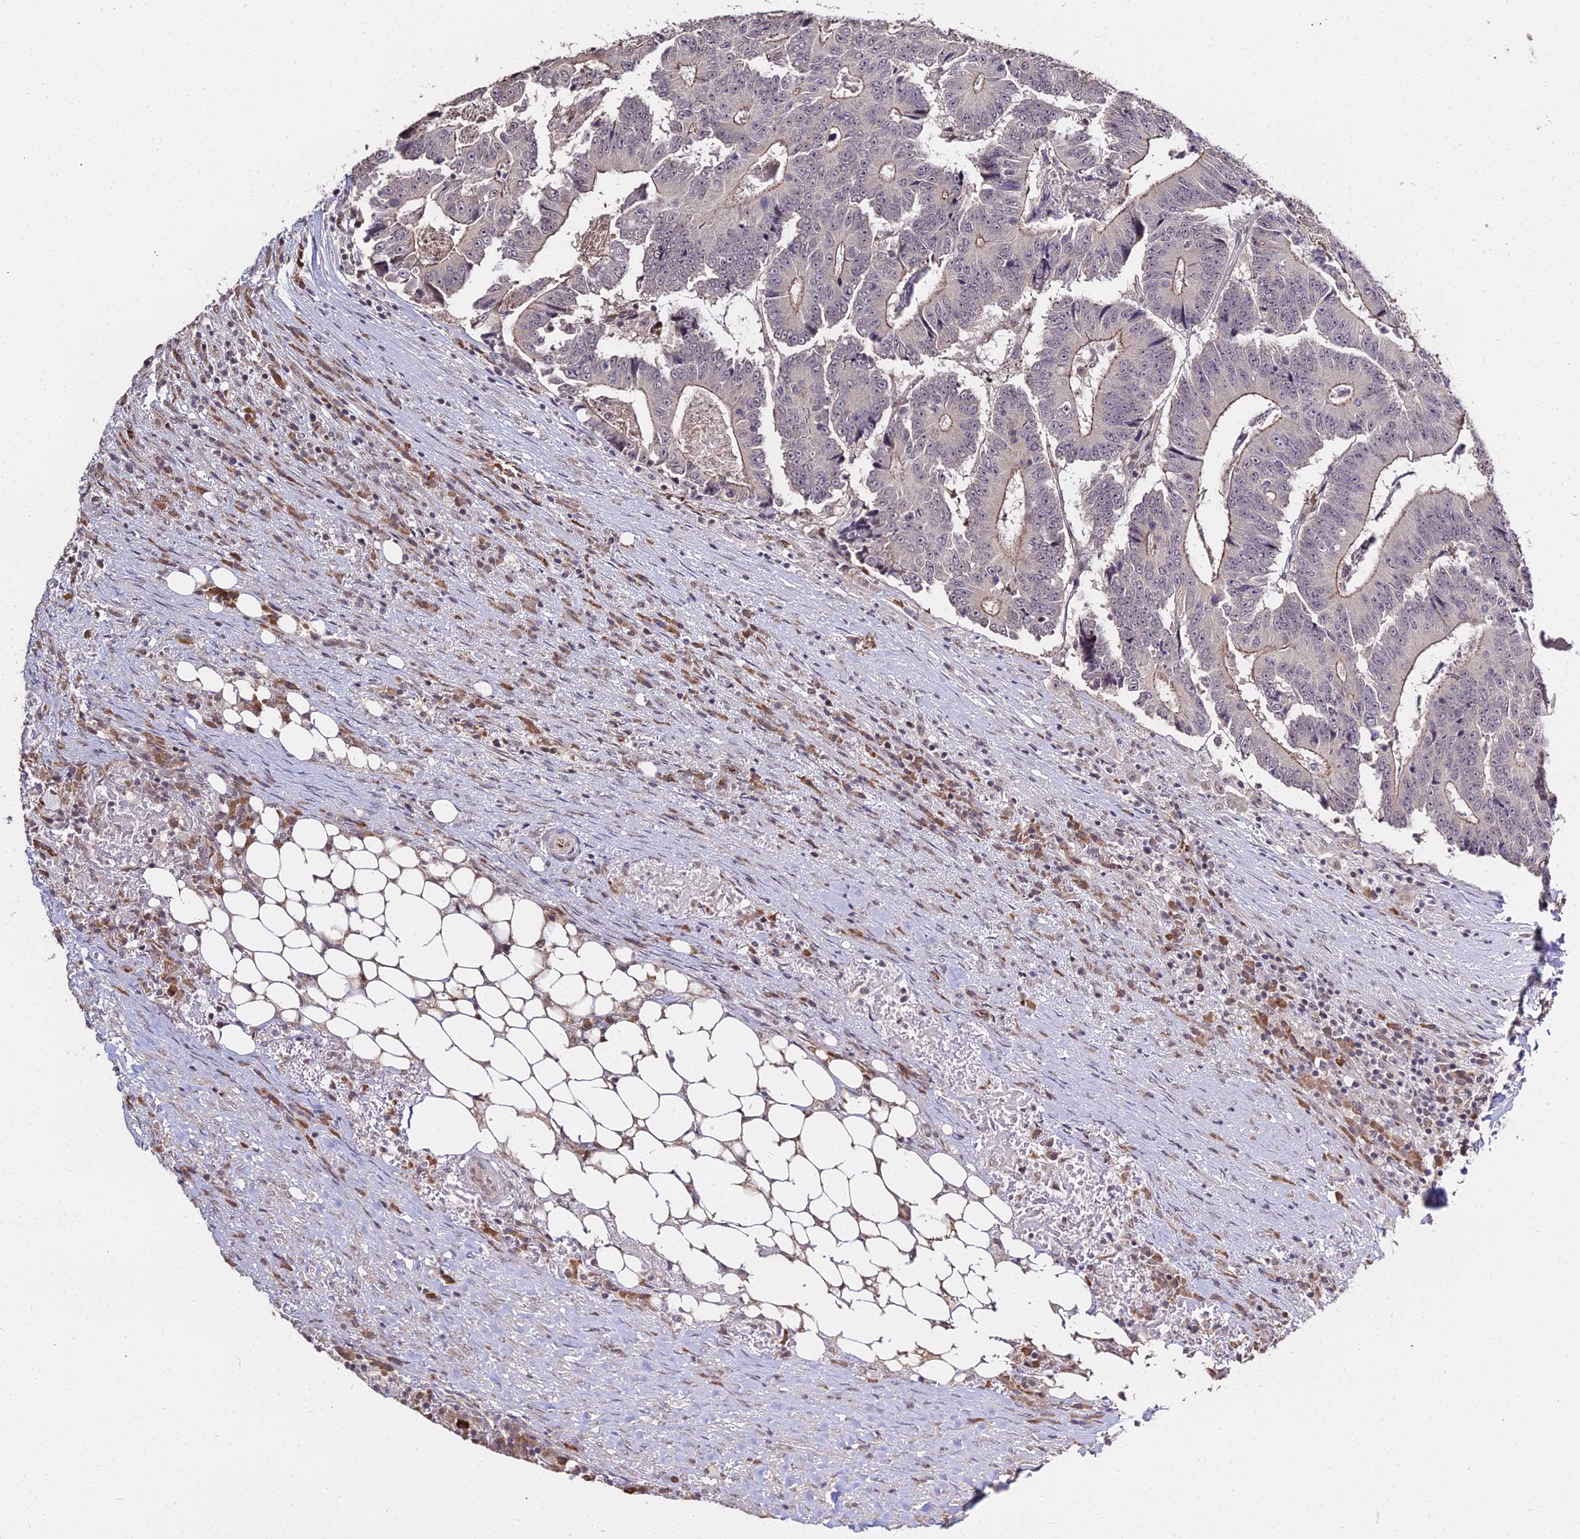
{"staining": {"intensity": "moderate", "quantity": "25%-75%", "location": "cytoplasmic/membranous"}, "tissue": "colorectal cancer", "cell_type": "Tumor cells", "image_type": "cancer", "snomed": [{"axis": "morphology", "description": "Adenocarcinoma, NOS"}, {"axis": "topography", "description": "Colon"}], "caption": "Immunohistochemistry (IHC) staining of adenocarcinoma (colorectal), which shows medium levels of moderate cytoplasmic/membranous staining in approximately 25%-75% of tumor cells indicating moderate cytoplasmic/membranous protein expression. The staining was performed using DAB (3,3'-diaminobenzidine) (brown) for protein detection and nuclei were counterstained in hematoxylin (blue).", "gene": "ZDBF2", "patient": {"sex": "male", "age": 83}}